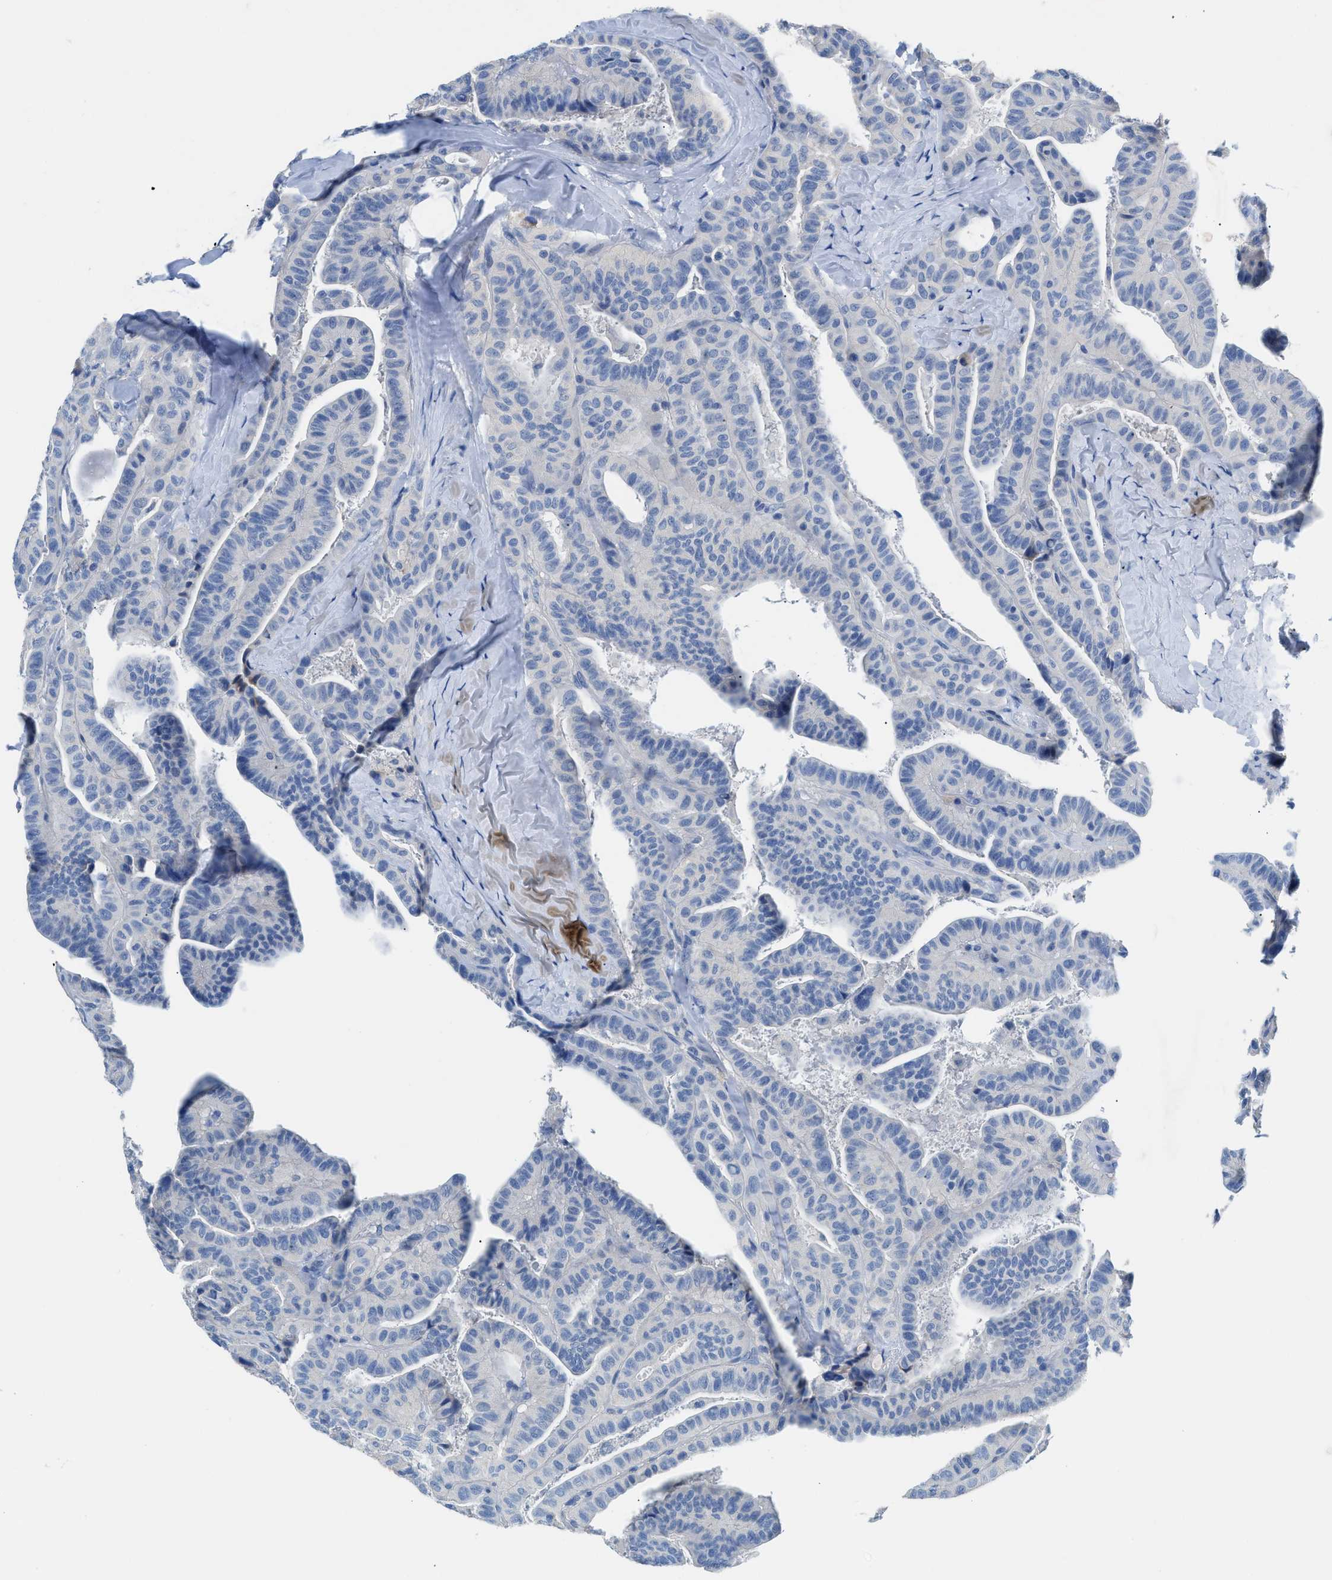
{"staining": {"intensity": "negative", "quantity": "none", "location": "none"}, "tissue": "thyroid cancer", "cell_type": "Tumor cells", "image_type": "cancer", "snomed": [{"axis": "morphology", "description": "Papillary adenocarcinoma, NOS"}, {"axis": "topography", "description": "Thyroid gland"}], "caption": "The photomicrograph shows no staining of tumor cells in thyroid papillary adenocarcinoma.", "gene": "SLC10A6", "patient": {"sex": "male", "age": 77}}